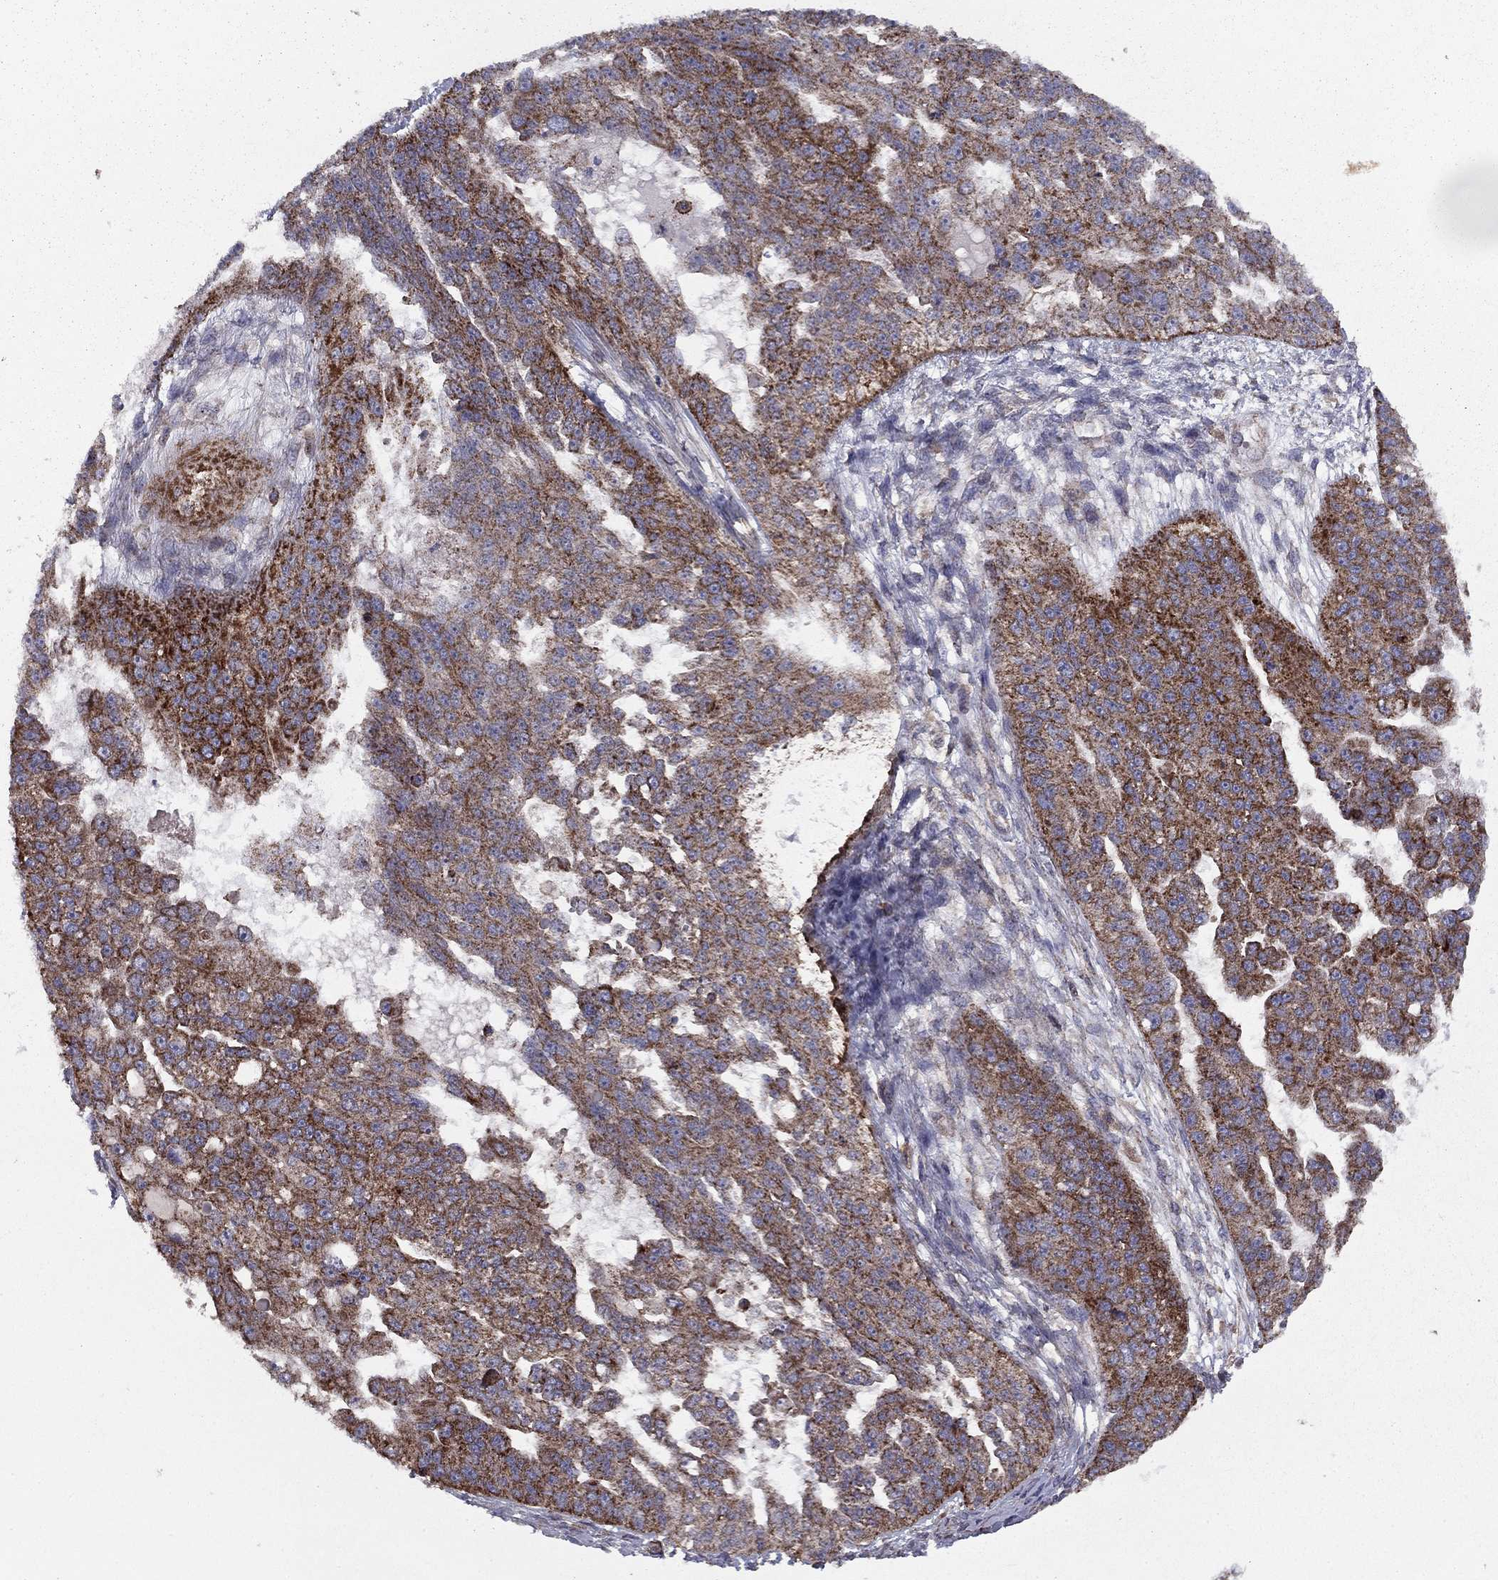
{"staining": {"intensity": "moderate", "quantity": "25%-75%", "location": "cytoplasmic/membranous"}, "tissue": "ovarian cancer", "cell_type": "Tumor cells", "image_type": "cancer", "snomed": [{"axis": "morphology", "description": "Cystadenocarcinoma, serous, NOS"}, {"axis": "topography", "description": "Ovary"}], "caption": "This image exhibits ovarian serous cystadenocarcinoma stained with IHC to label a protein in brown. The cytoplasmic/membranous of tumor cells show moderate positivity for the protein. Nuclei are counter-stained blue.", "gene": "ALG6", "patient": {"sex": "female", "age": 58}}